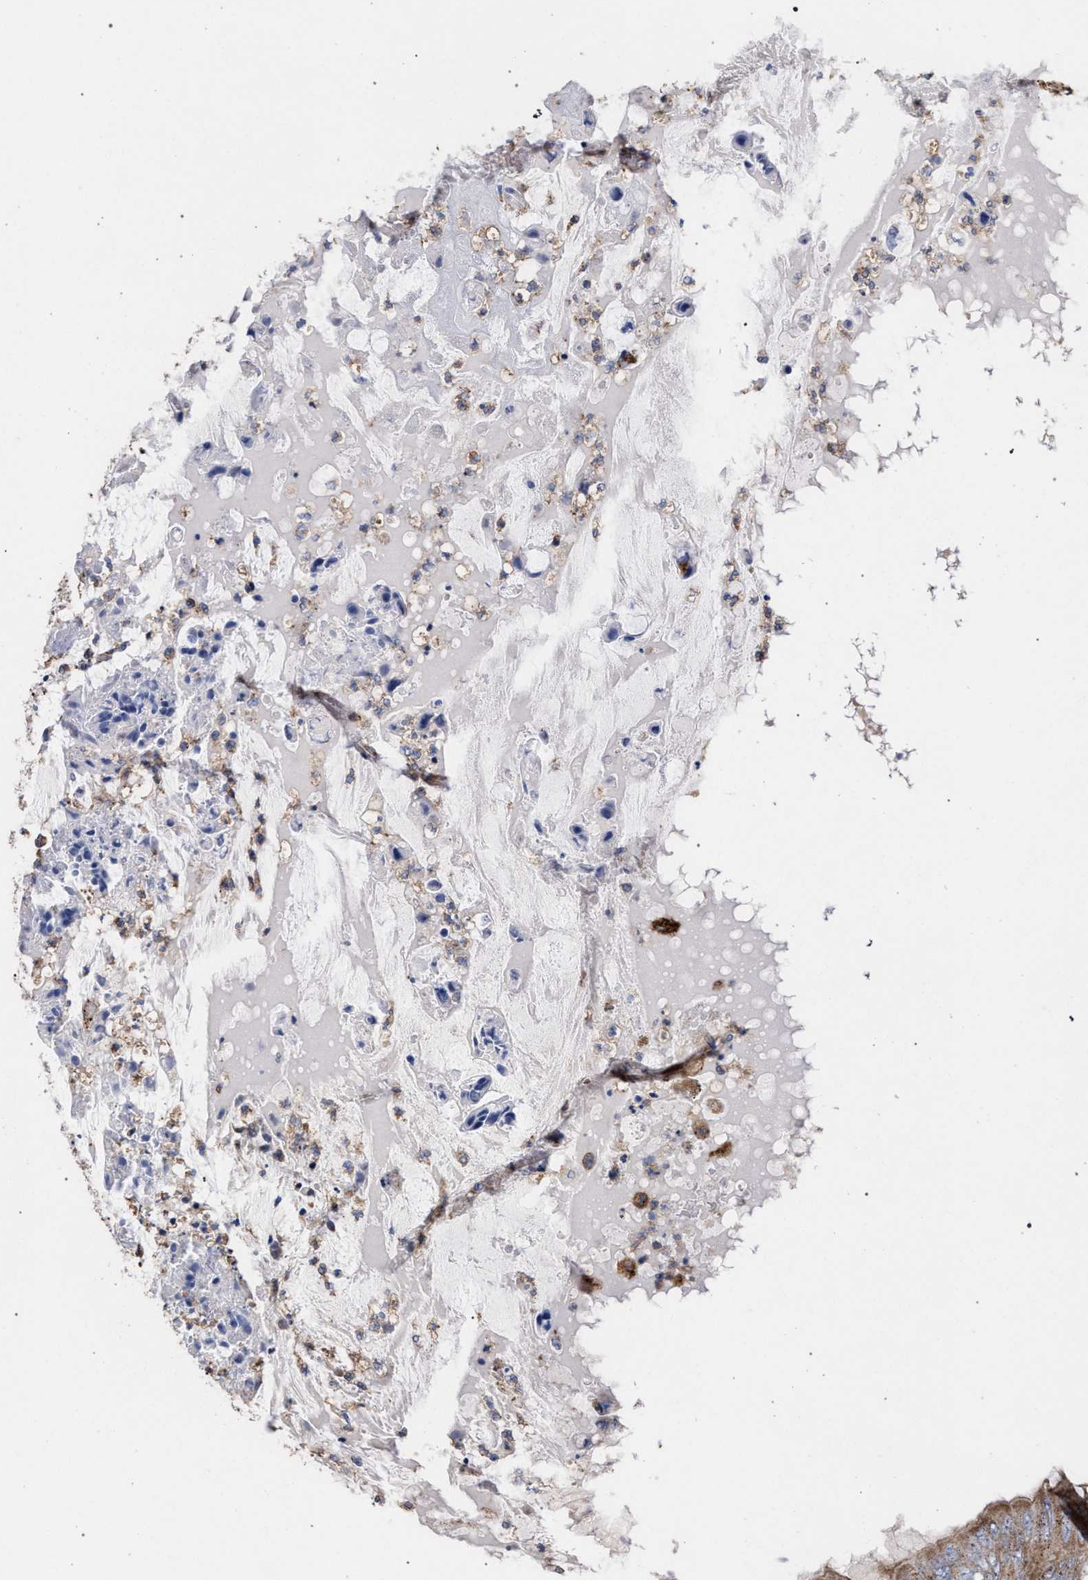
{"staining": {"intensity": "strong", "quantity": ">75%", "location": "cytoplasmic/membranous"}, "tissue": "colorectal cancer", "cell_type": "Tumor cells", "image_type": "cancer", "snomed": [{"axis": "morphology", "description": "Normal tissue, NOS"}, {"axis": "morphology", "description": "Adenocarcinoma, NOS"}, {"axis": "topography", "description": "Rectum"}, {"axis": "topography", "description": "Peripheral nerve tissue"}], "caption": "A histopathology image of adenocarcinoma (colorectal) stained for a protein displays strong cytoplasmic/membranous brown staining in tumor cells.", "gene": "PPT1", "patient": {"sex": "female", "age": 77}}